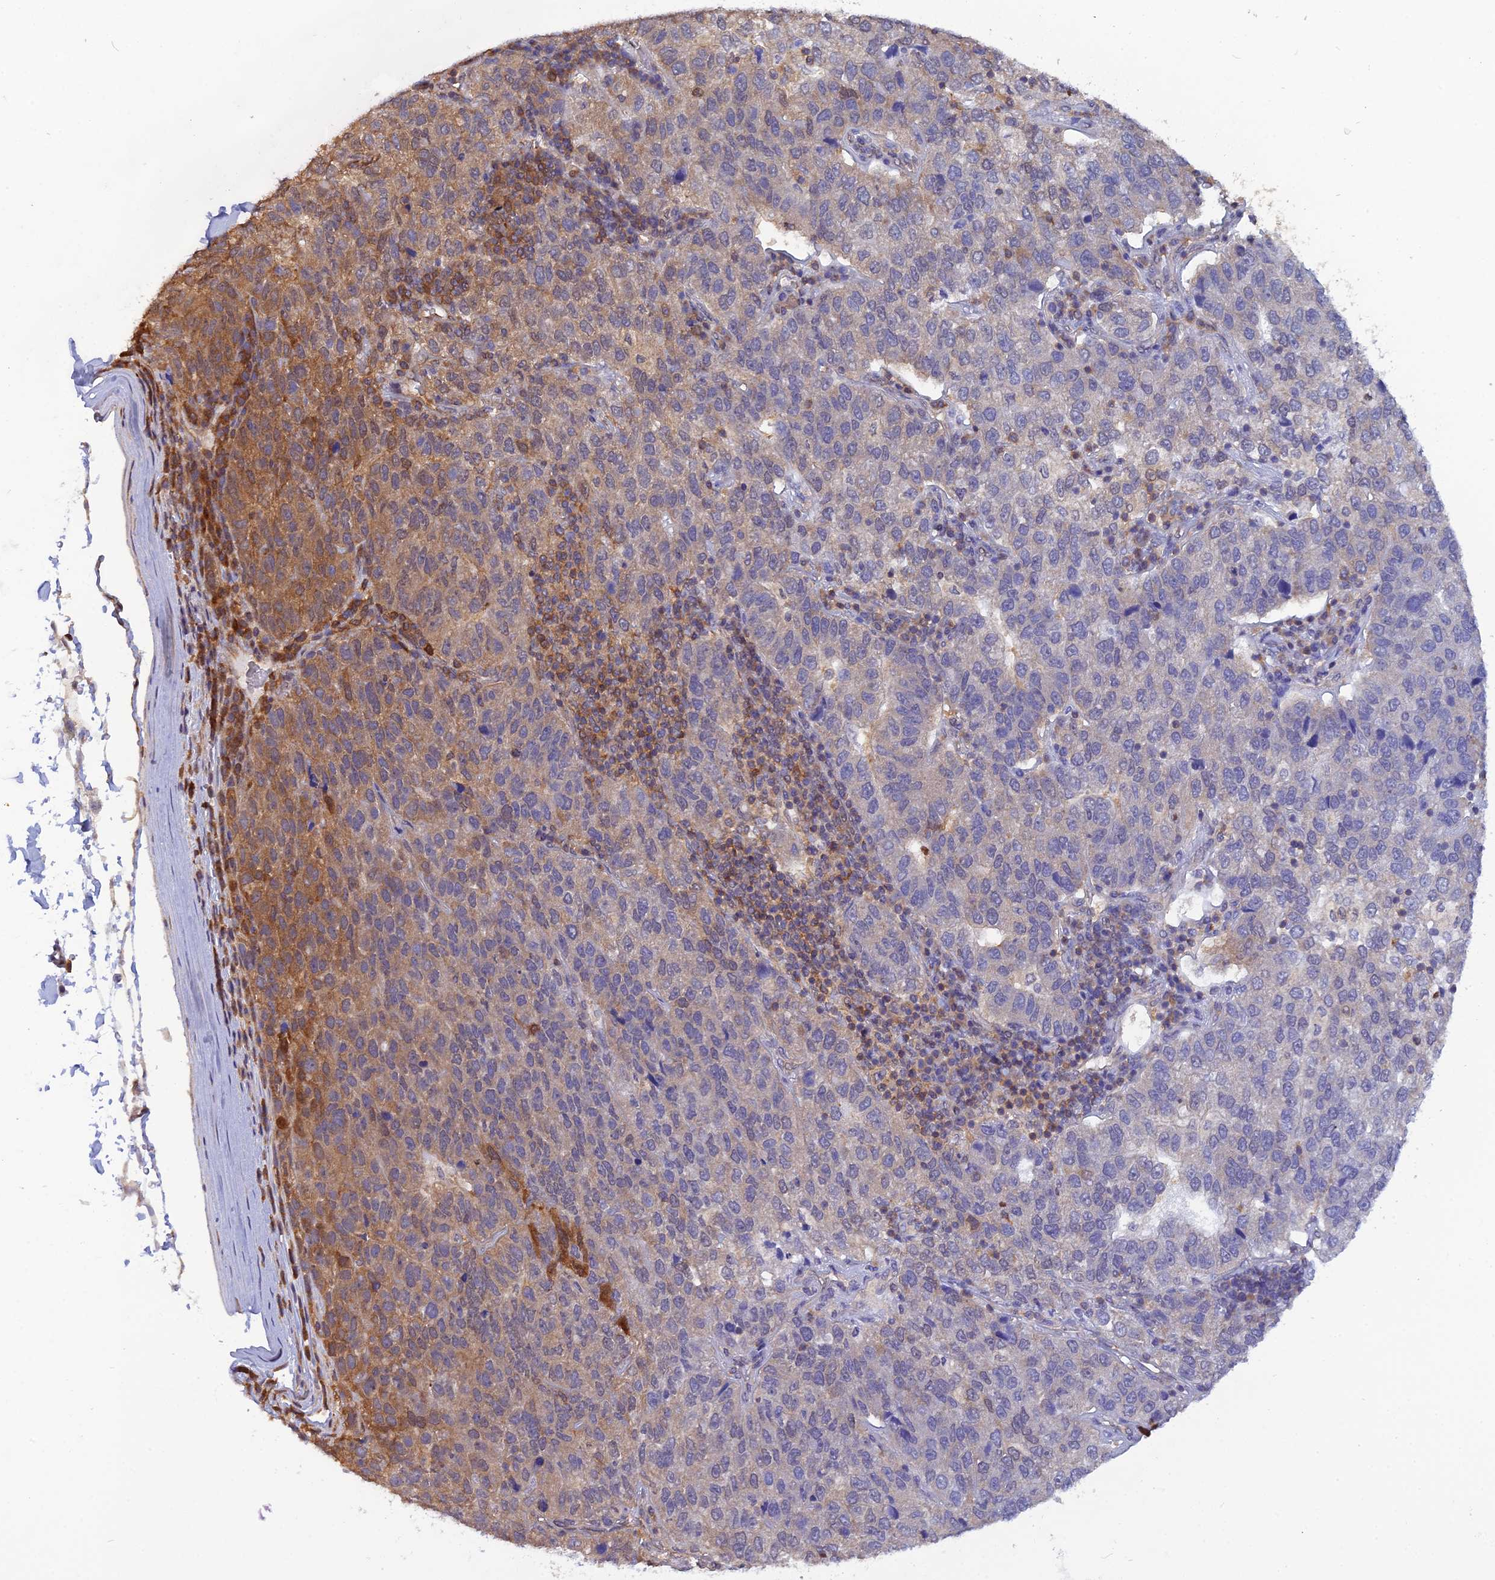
{"staining": {"intensity": "moderate", "quantity": "<25%", "location": "cytoplasmic/membranous"}, "tissue": "pancreatic cancer", "cell_type": "Tumor cells", "image_type": "cancer", "snomed": [{"axis": "morphology", "description": "Adenocarcinoma, NOS"}, {"axis": "topography", "description": "Pancreas"}], "caption": "DAB immunohistochemical staining of human pancreatic adenocarcinoma reveals moderate cytoplasmic/membranous protein expression in about <25% of tumor cells. (DAB IHC, brown staining for protein, blue staining for nuclei).", "gene": "HINT1", "patient": {"sex": "female", "age": 61}}